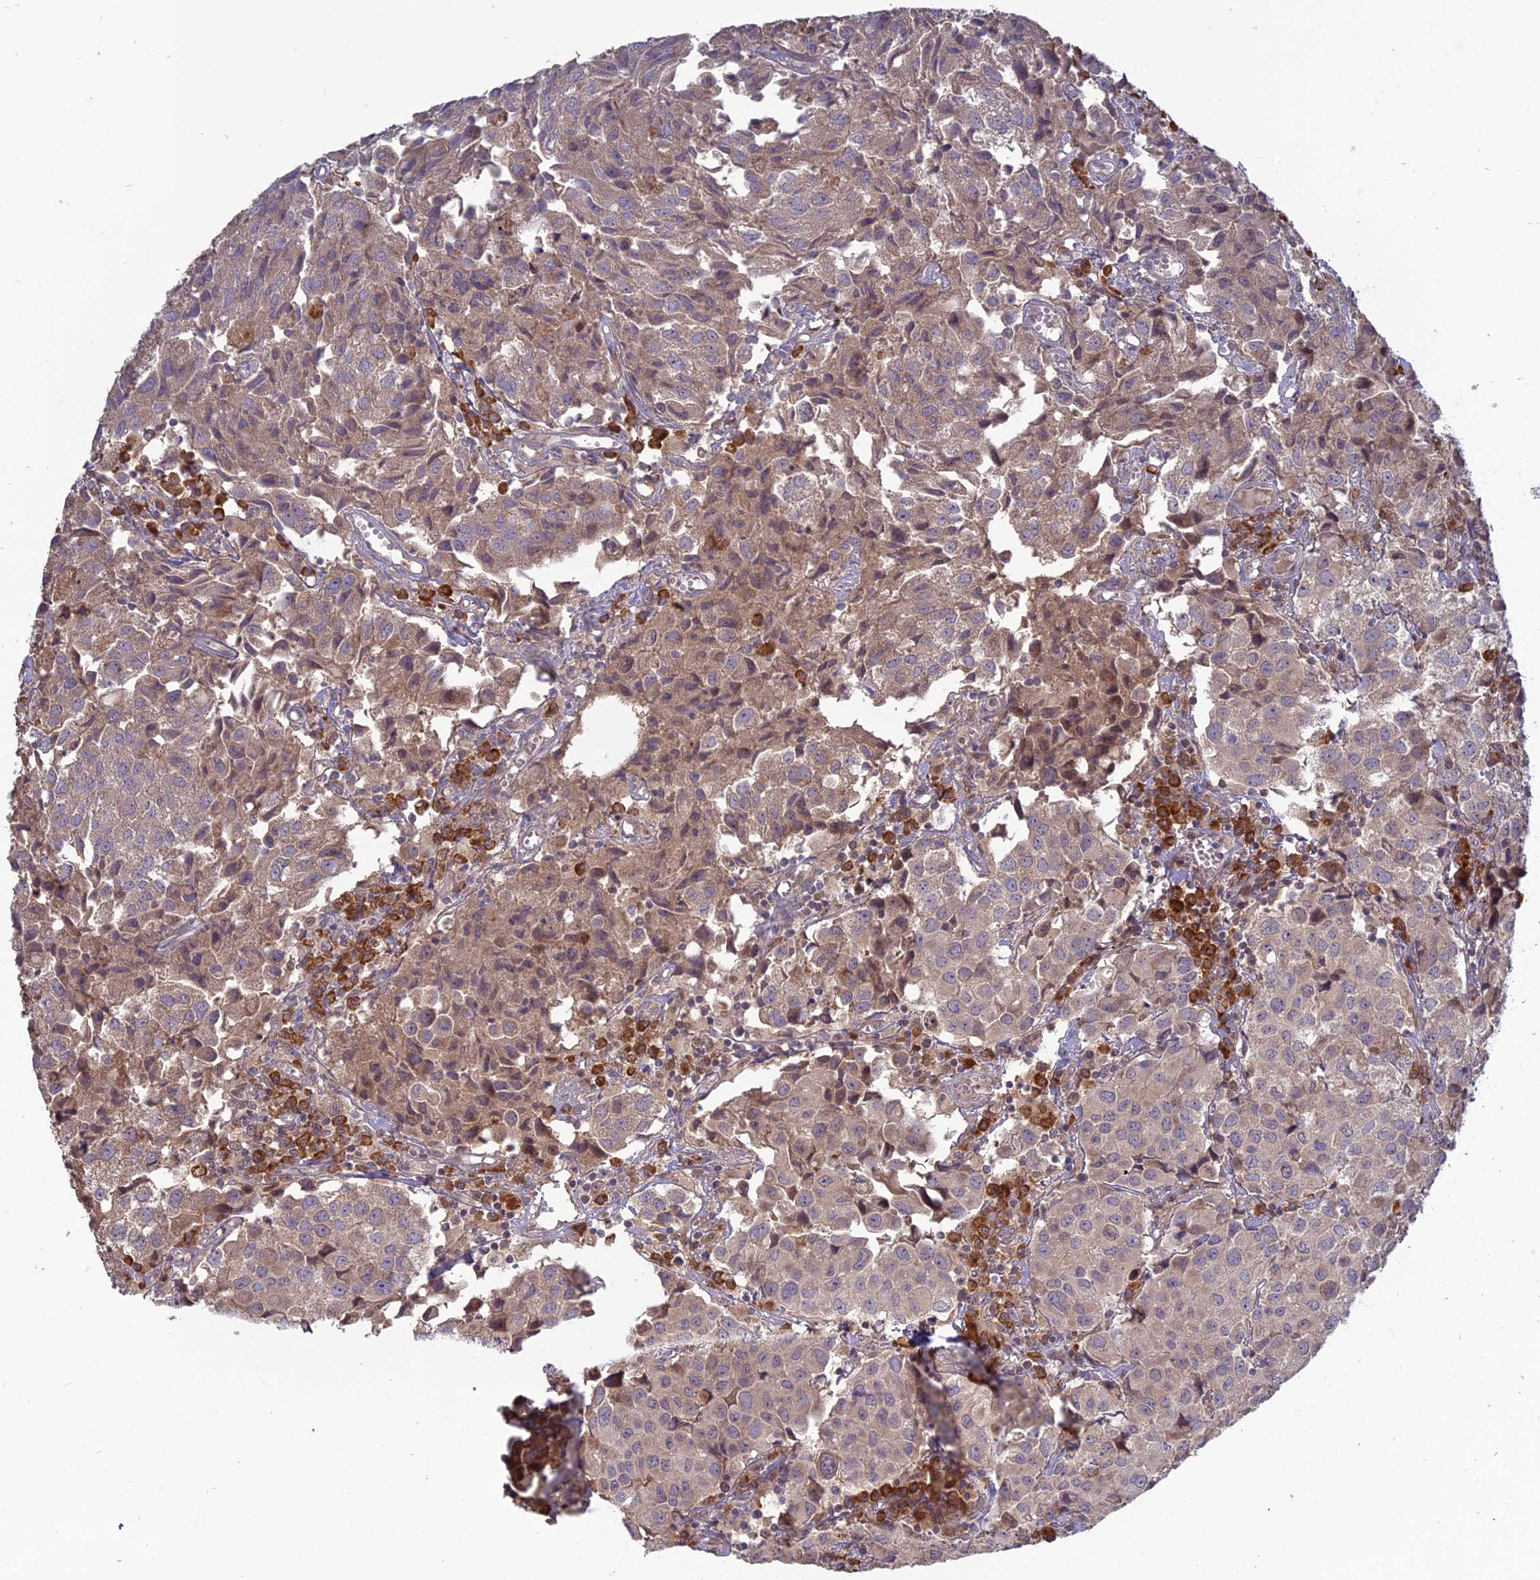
{"staining": {"intensity": "weak", "quantity": "25%-75%", "location": "cytoplasmic/membranous"}, "tissue": "urothelial cancer", "cell_type": "Tumor cells", "image_type": "cancer", "snomed": [{"axis": "morphology", "description": "Urothelial carcinoma, High grade"}, {"axis": "topography", "description": "Urinary bladder"}], "caption": "The immunohistochemical stain labels weak cytoplasmic/membranous staining in tumor cells of urothelial carcinoma (high-grade) tissue. (Brightfield microscopy of DAB IHC at high magnification).", "gene": "TMEM208", "patient": {"sex": "female", "age": 75}}